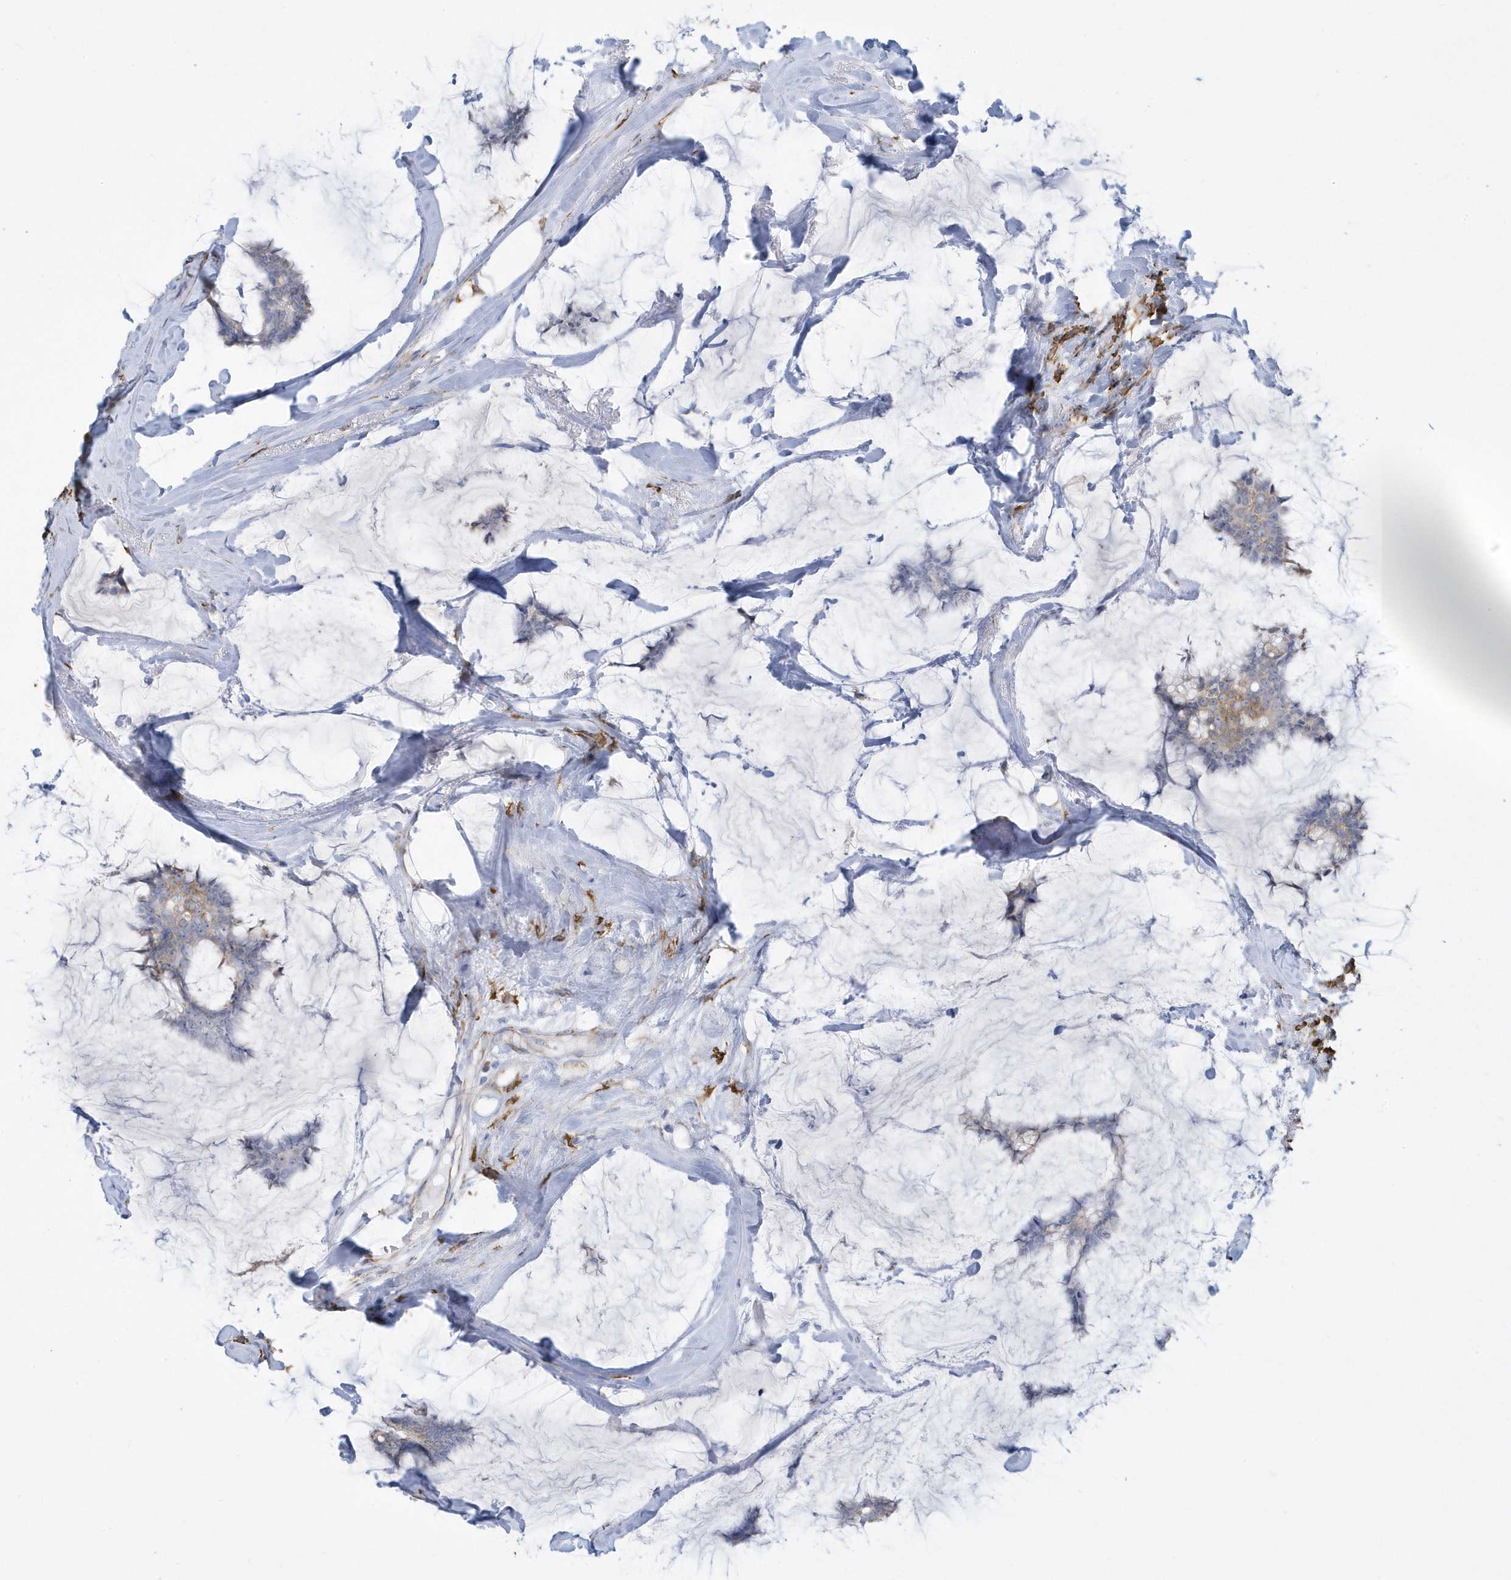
{"staining": {"intensity": "moderate", "quantity": "<25%", "location": "cytoplasmic/membranous"}, "tissue": "breast cancer", "cell_type": "Tumor cells", "image_type": "cancer", "snomed": [{"axis": "morphology", "description": "Duct carcinoma"}, {"axis": "topography", "description": "Breast"}], "caption": "A photomicrograph showing moderate cytoplasmic/membranous positivity in approximately <25% of tumor cells in breast cancer (intraductal carcinoma), as visualized by brown immunohistochemical staining.", "gene": "DCAF1", "patient": {"sex": "female", "age": 93}}